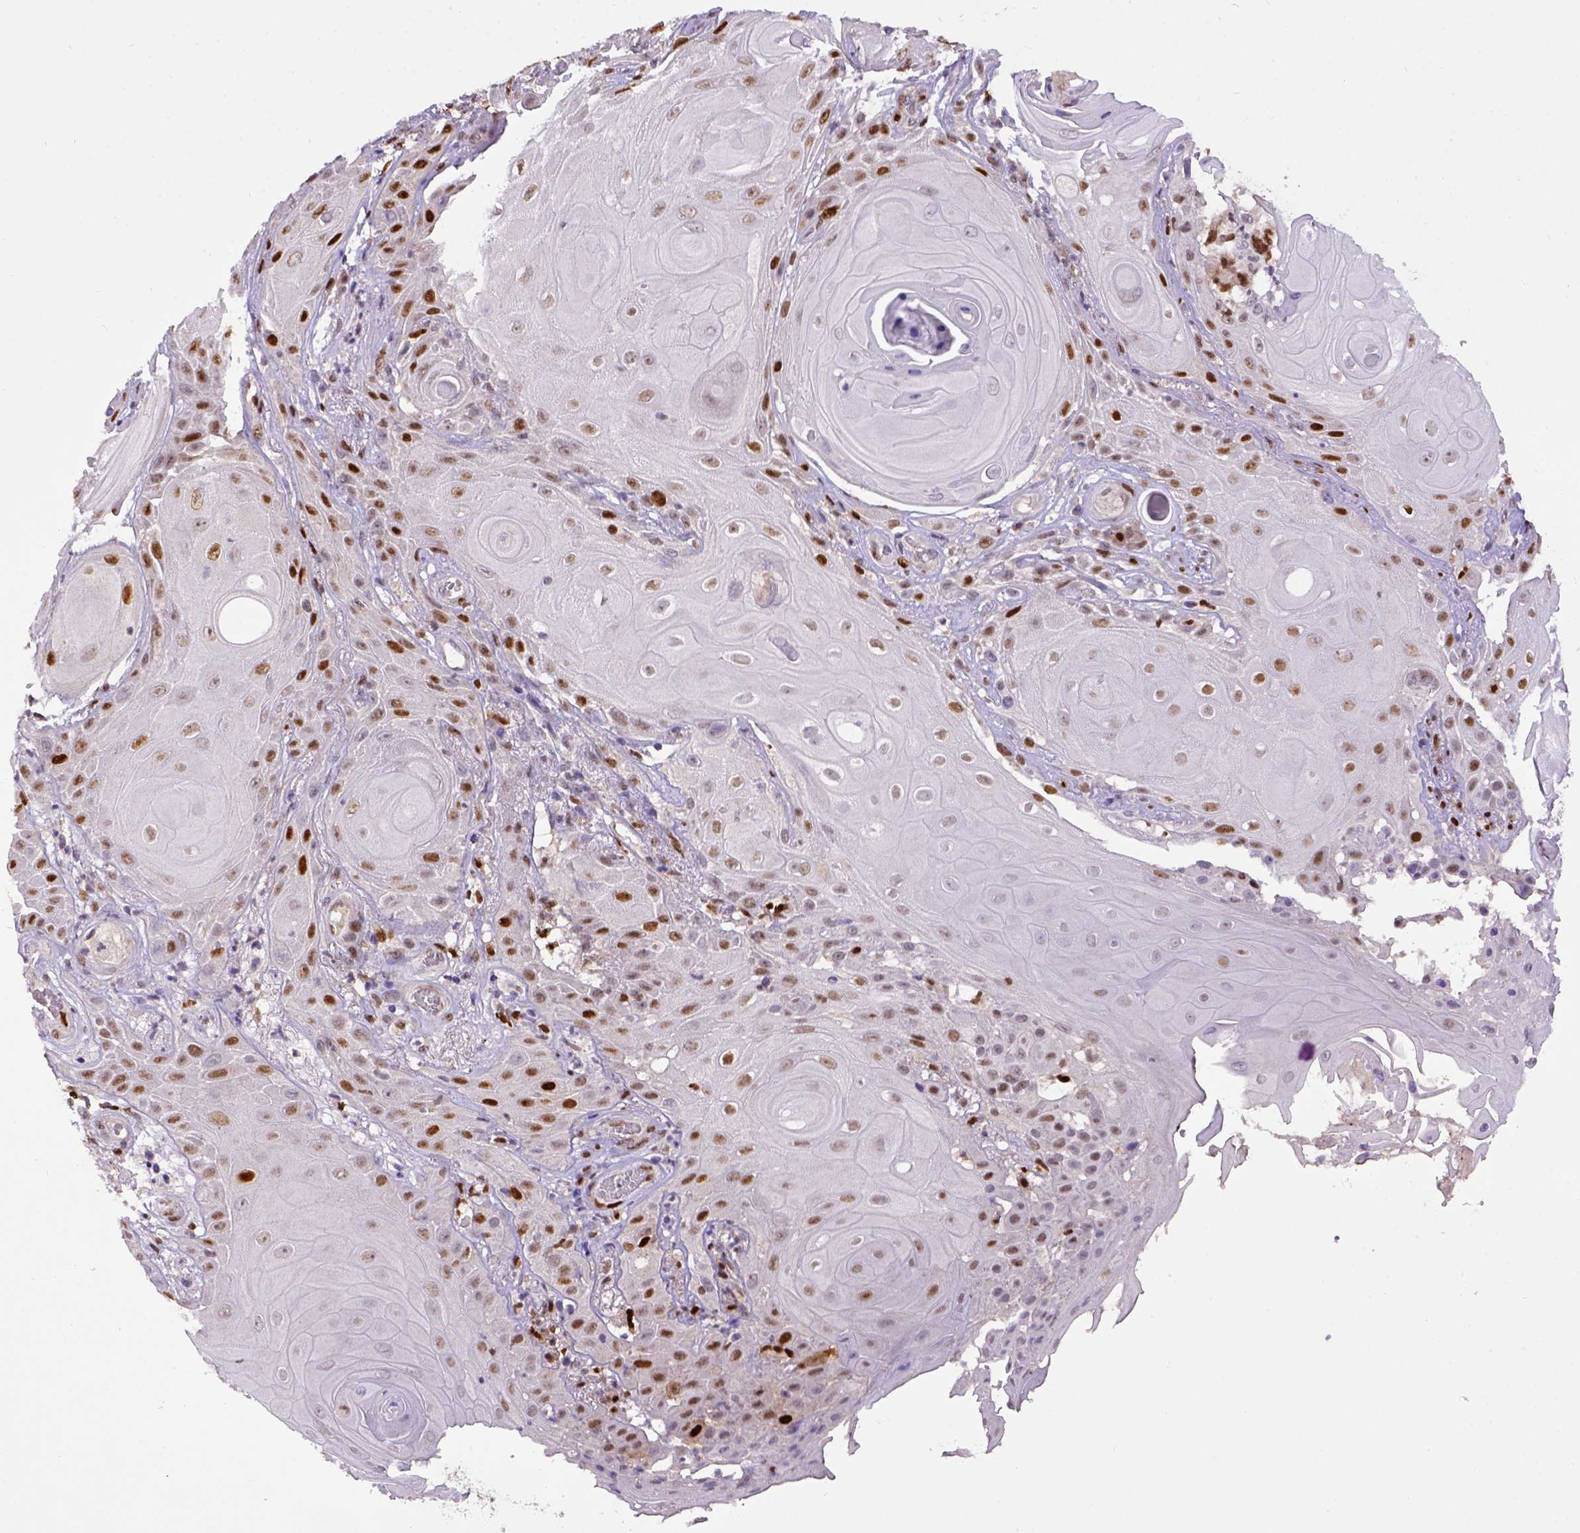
{"staining": {"intensity": "moderate", "quantity": "25%-75%", "location": "nuclear"}, "tissue": "skin cancer", "cell_type": "Tumor cells", "image_type": "cancer", "snomed": [{"axis": "morphology", "description": "Squamous cell carcinoma, NOS"}, {"axis": "topography", "description": "Skin"}], "caption": "The micrograph demonstrates staining of skin squamous cell carcinoma, revealing moderate nuclear protein staining (brown color) within tumor cells. Immunohistochemistry (ihc) stains the protein of interest in brown and the nuclei are stained blue.", "gene": "CDKN1A", "patient": {"sex": "male", "age": 62}}